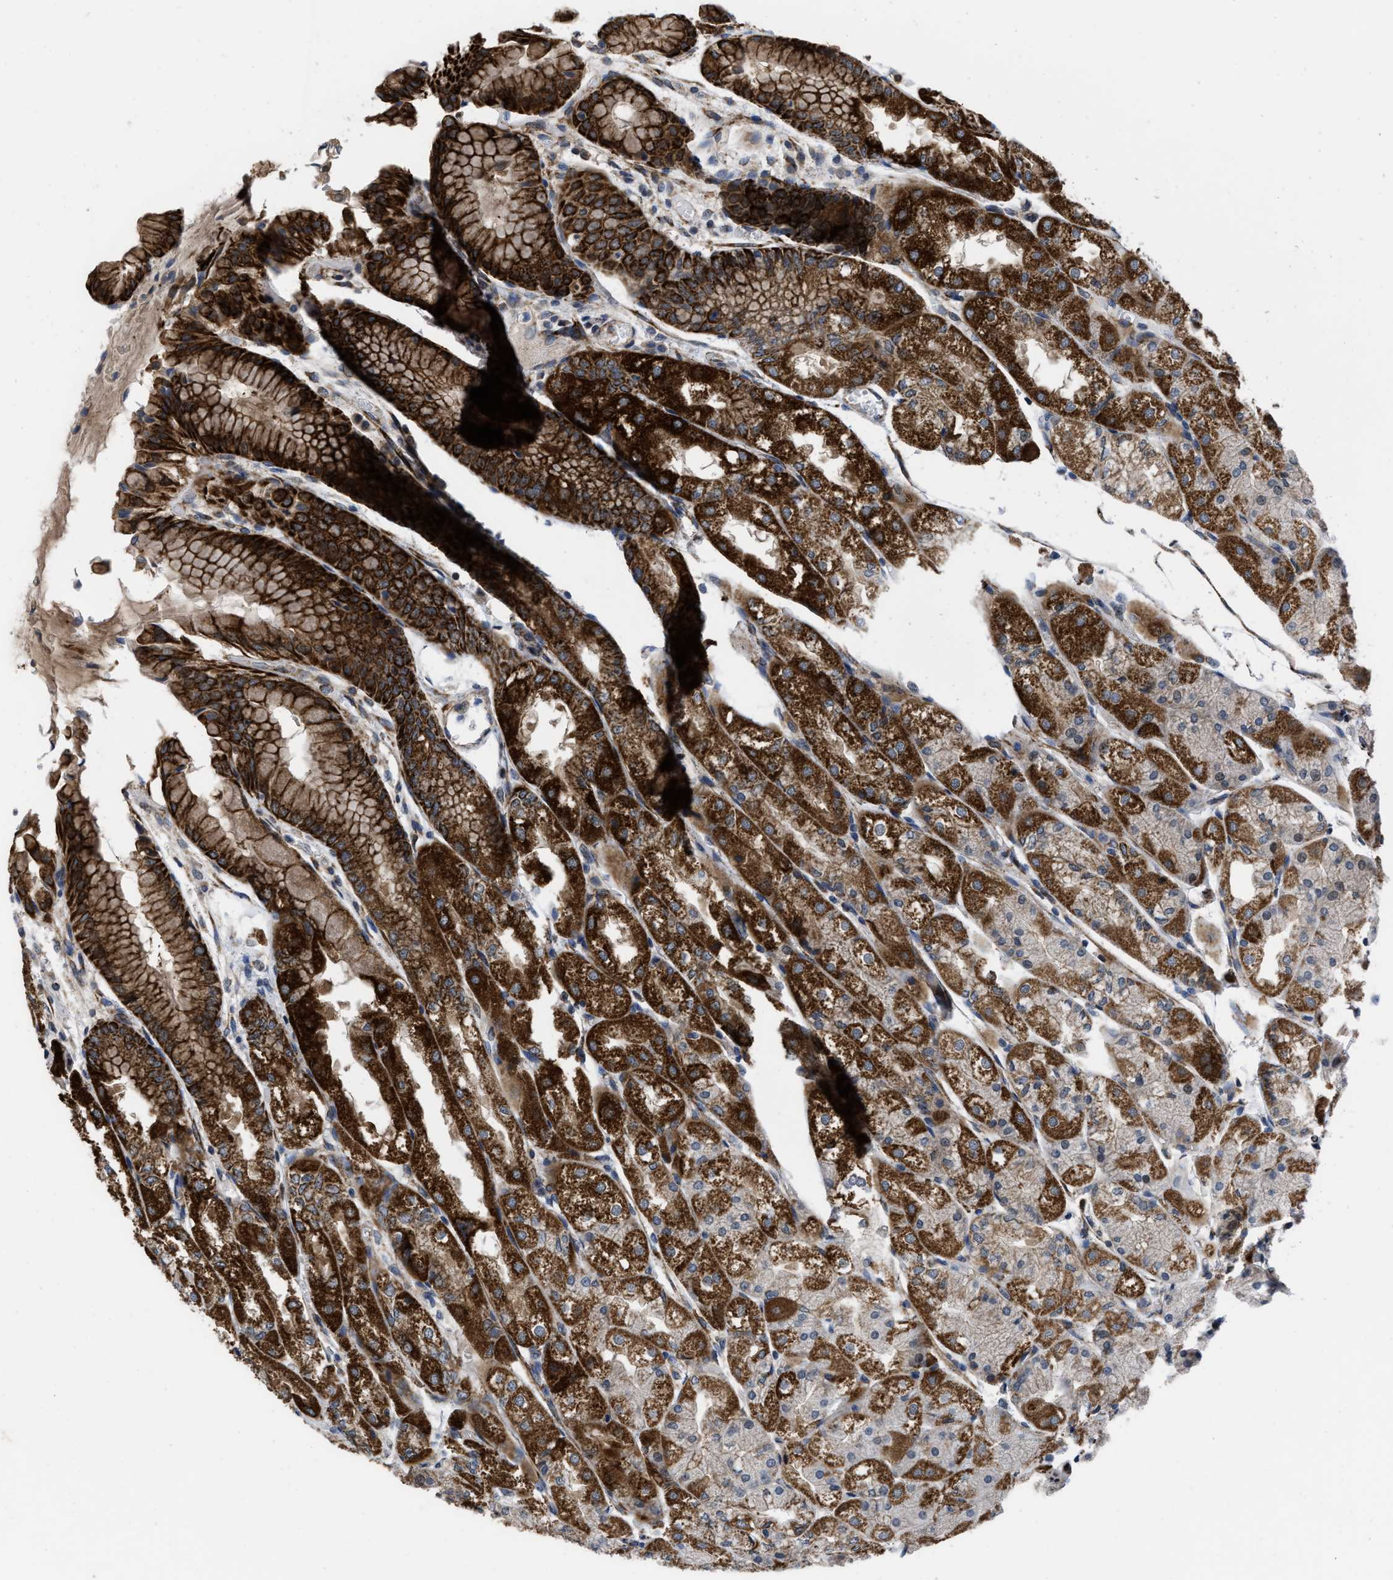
{"staining": {"intensity": "strong", "quantity": ">75%", "location": "cytoplasmic/membranous"}, "tissue": "stomach", "cell_type": "Glandular cells", "image_type": "normal", "snomed": [{"axis": "morphology", "description": "Normal tissue, NOS"}, {"axis": "topography", "description": "Stomach, upper"}], "caption": "This photomicrograph exhibits immunohistochemistry (IHC) staining of unremarkable human stomach, with high strong cytoplasmic/membranous expression in approximately >75% of glandular cells.", "gene": "AKAP1", "patient": {"sex": "male", "age": 72}}